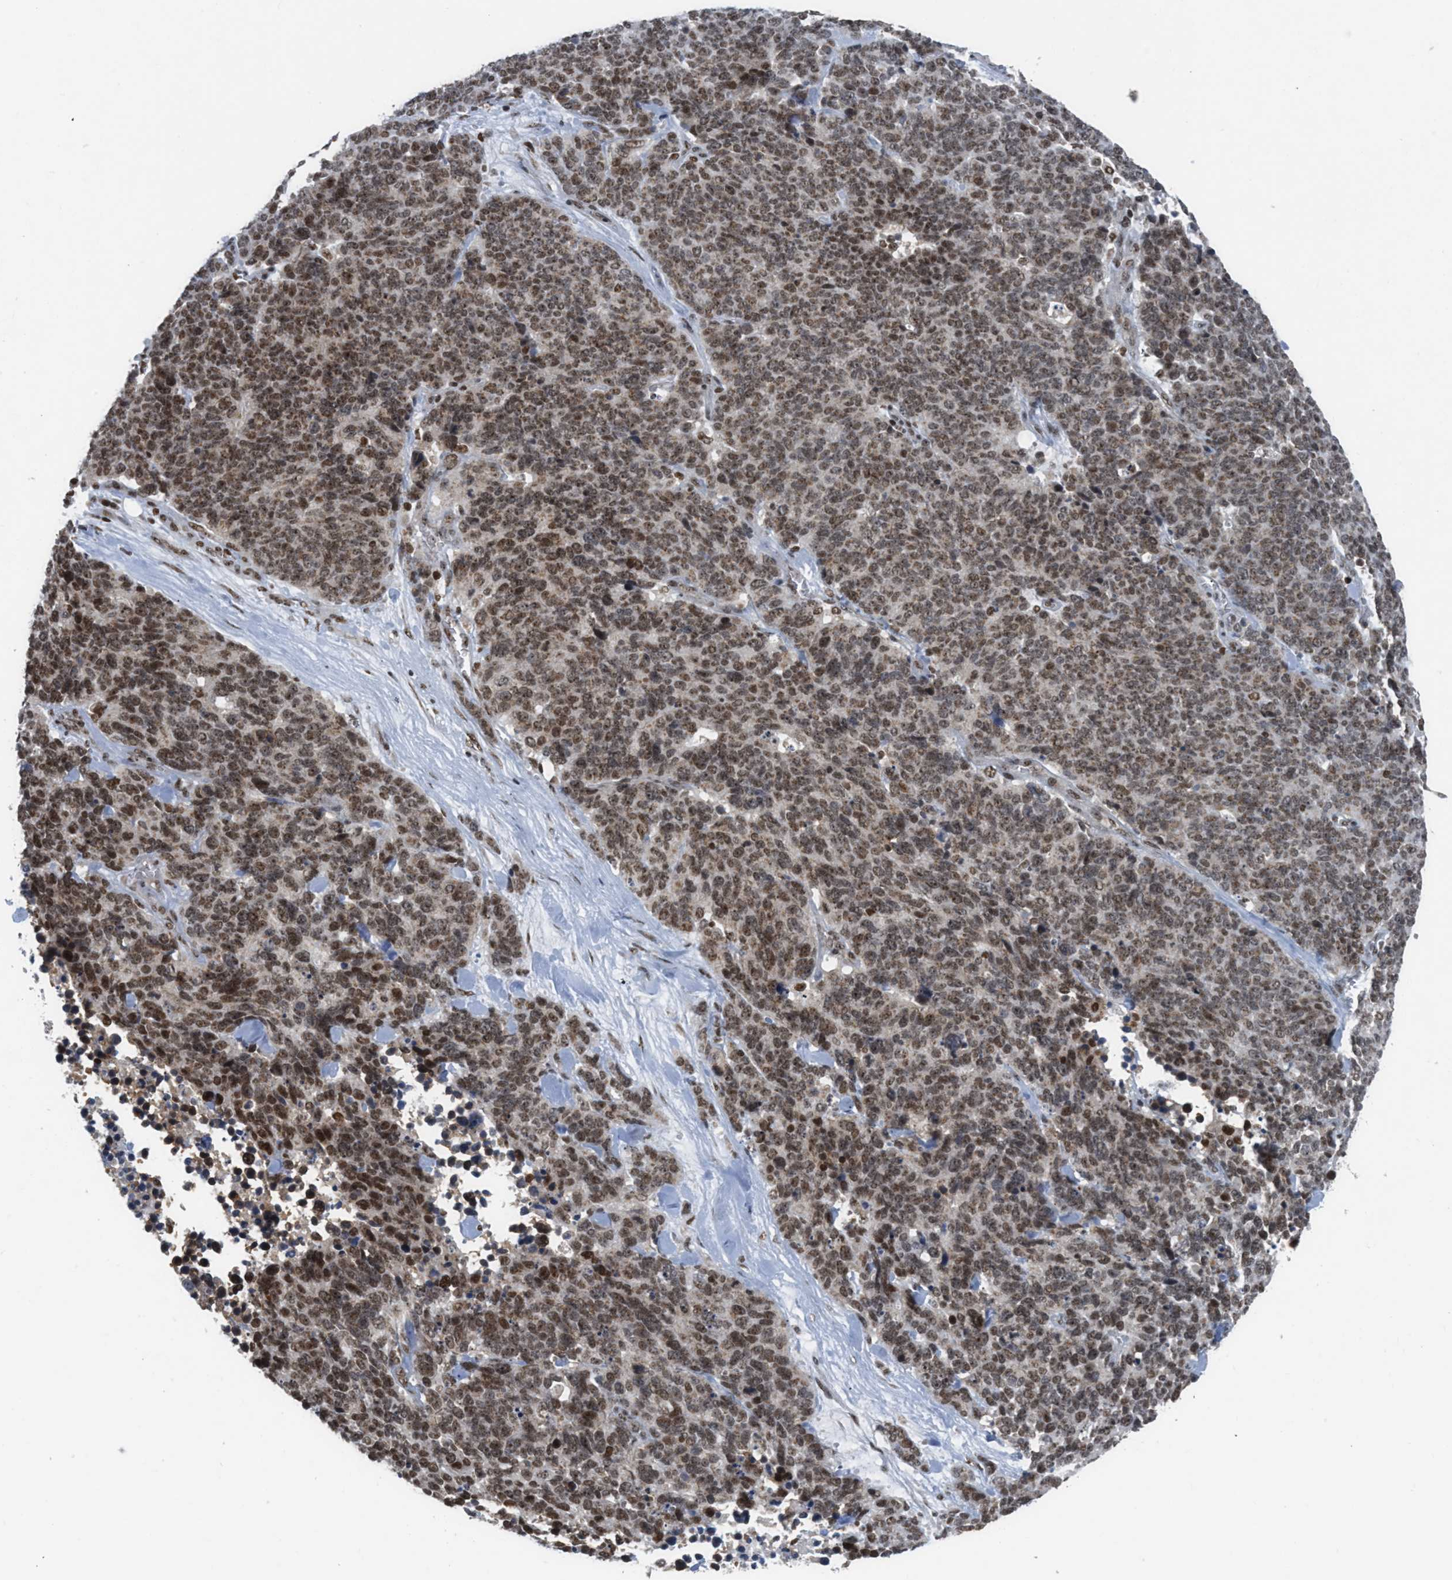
{"staining": {"intensity": "moderate", "quantity": ">75%", "location": "cytoplasmic/membranous,nuclear"}, "tissue": "lung cancer", "cell_type": "Tumor cells", "image_type": "cancer", "snomed": [{"axis": "morphology", "description": "Neoplasm, malignant, NOS"}, {"axis": "topography", "description": "Lung"}], "caption": "A high-resolution photomicrograph shows IHC staining of lung neoplasm (malignant), which reveals moderate cytoplasmic/membranous and nuclear positivity in approximately >75% of tumor cells.", "gene": "RAD51B", "patient": {"sex": "female", "age": 58}}